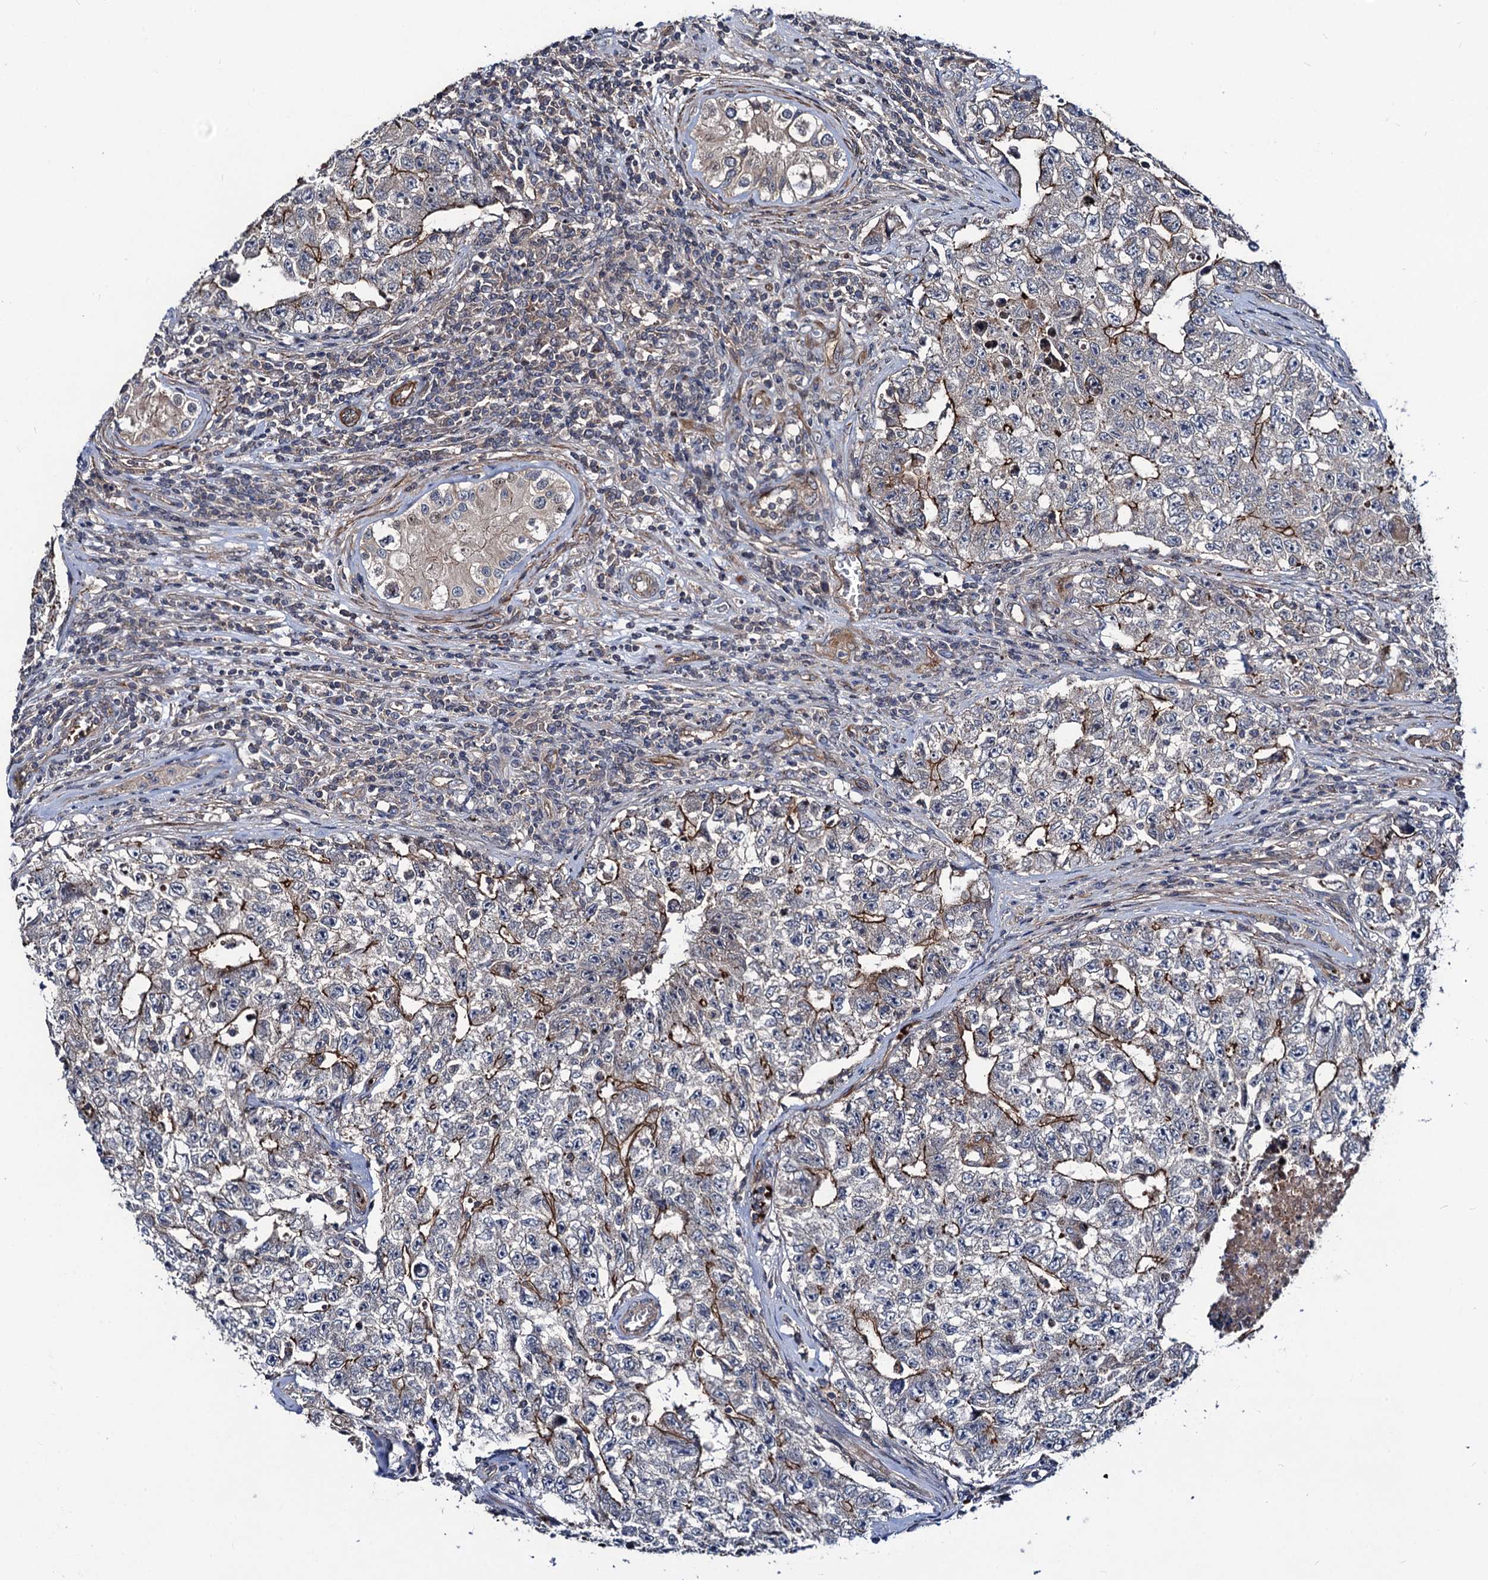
{"staining": {"intensity": "moderate", "quantity": "25%-75%", "location": "cytoplasmic/membranous"}, "tissue": "testis cancer", "cell_type": "Tumor cells", "image_type": "cancer", "snomed": [{"axis": "morphology", "description": "Carcinoma, Embryonal, NOS"}, {"axis": "topography", "description": "Testis"}], "caption": "Human testis embryonal carcinoma stained for a protein (brown) demonstrates moderate cytoplasmic/membranous positive positivity in about 25%-75% of tumor cells.", "gene": "KXD1", "patient": {"sex": "male", "age": 17}}